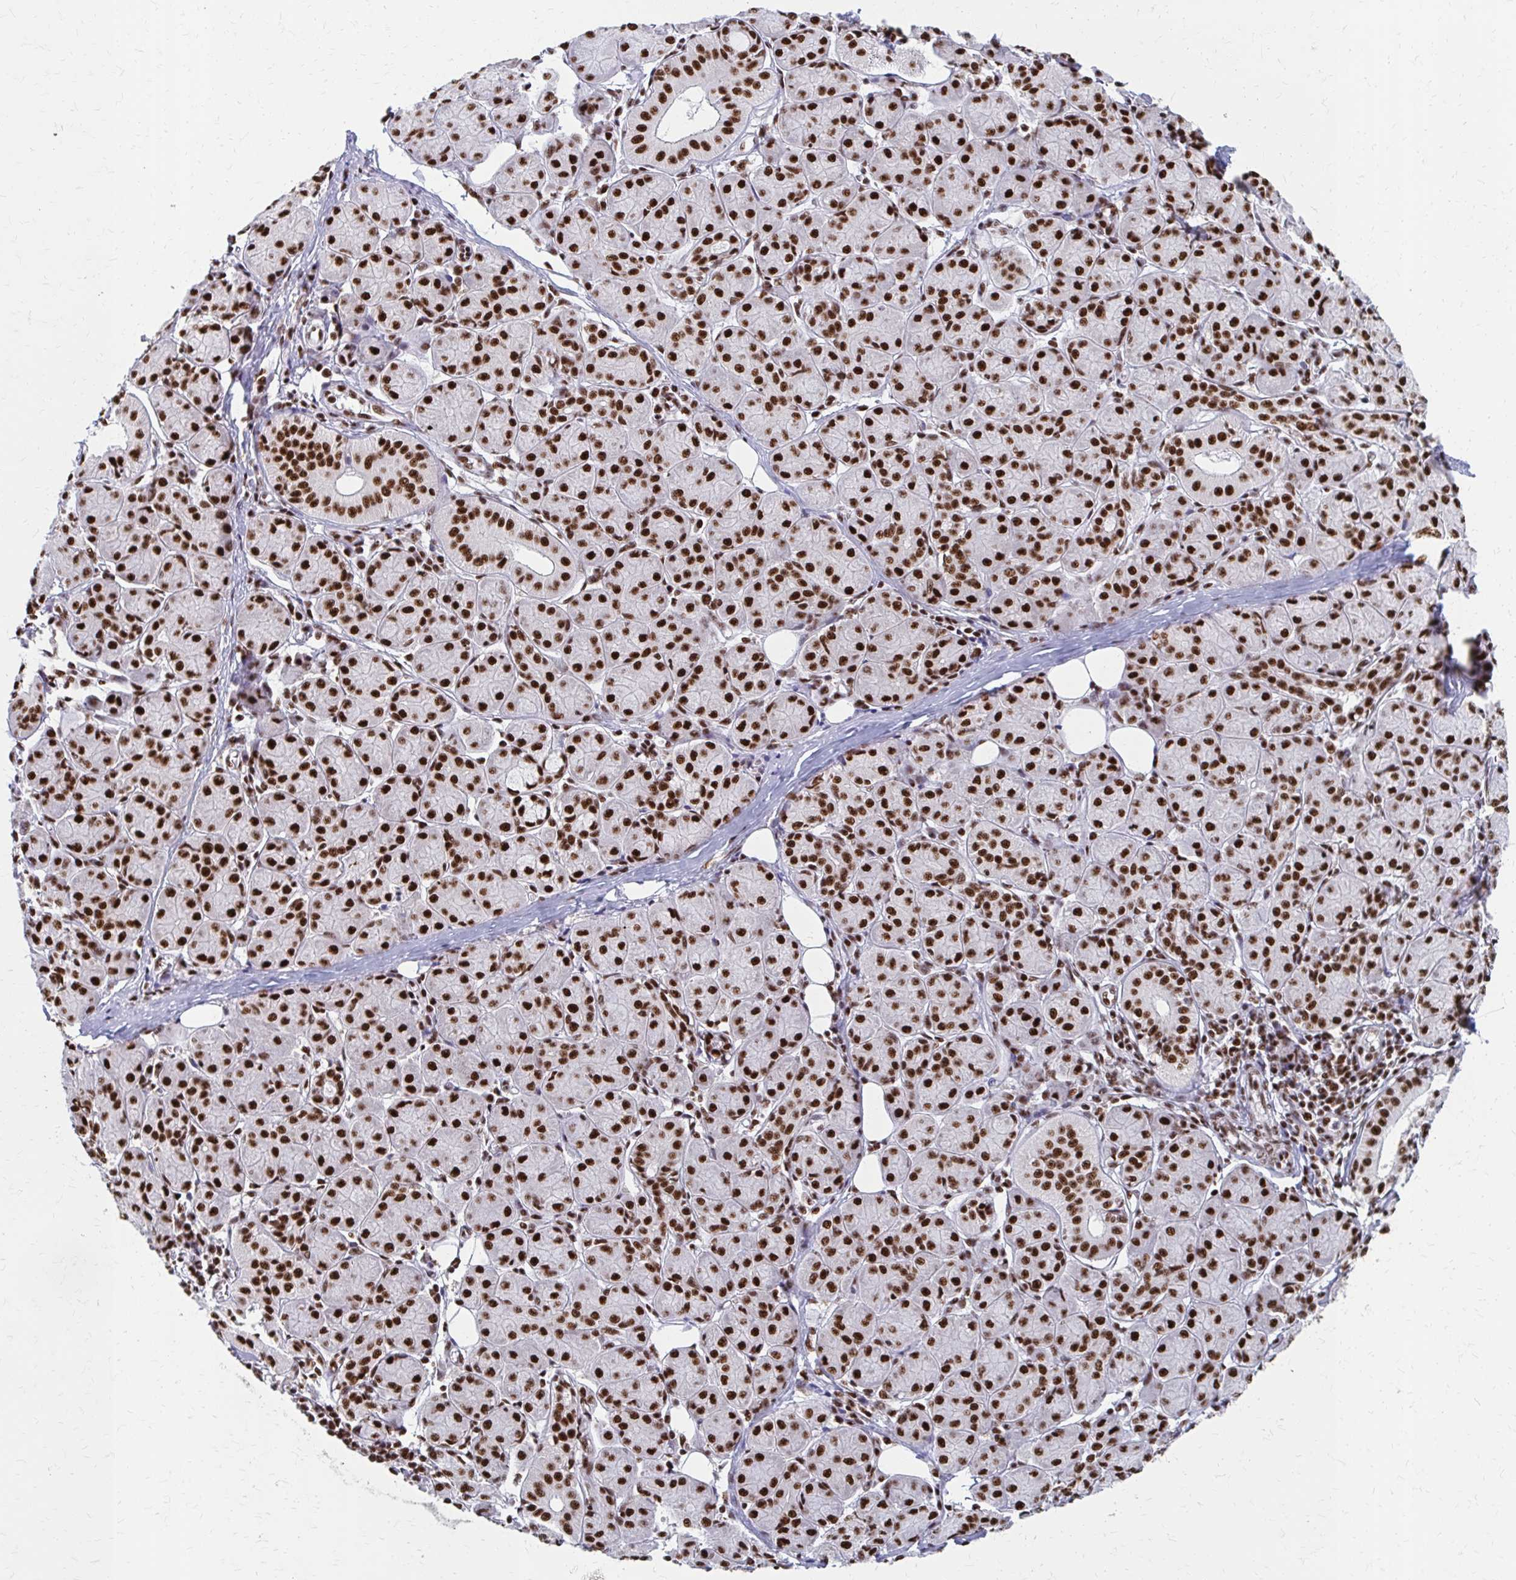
{"staining": {"intensity": "strong", "quantity": ">75%", "location": "nuclear"}, "tissue": "salivary gland", "cell_type": "Glandular cells", "image_type": "normal", "snomed": [{"axis": "morphology", "description": "Normal tissue, NOS"}, {"axis": "morphology", "description": "Inflammation, NOS"}, {"axis": "topography", "description": "Lymph node"}, {"axis": "topography", "description": "Salivary gland"}], "caption": "Immunohistochemical staining of benign human salivary gland displays high levels of strong nuclear staining in approximately >75% of glandular cells.", "gene": "CNKSR3", "patient": {"sex": "male", "age": 3}}